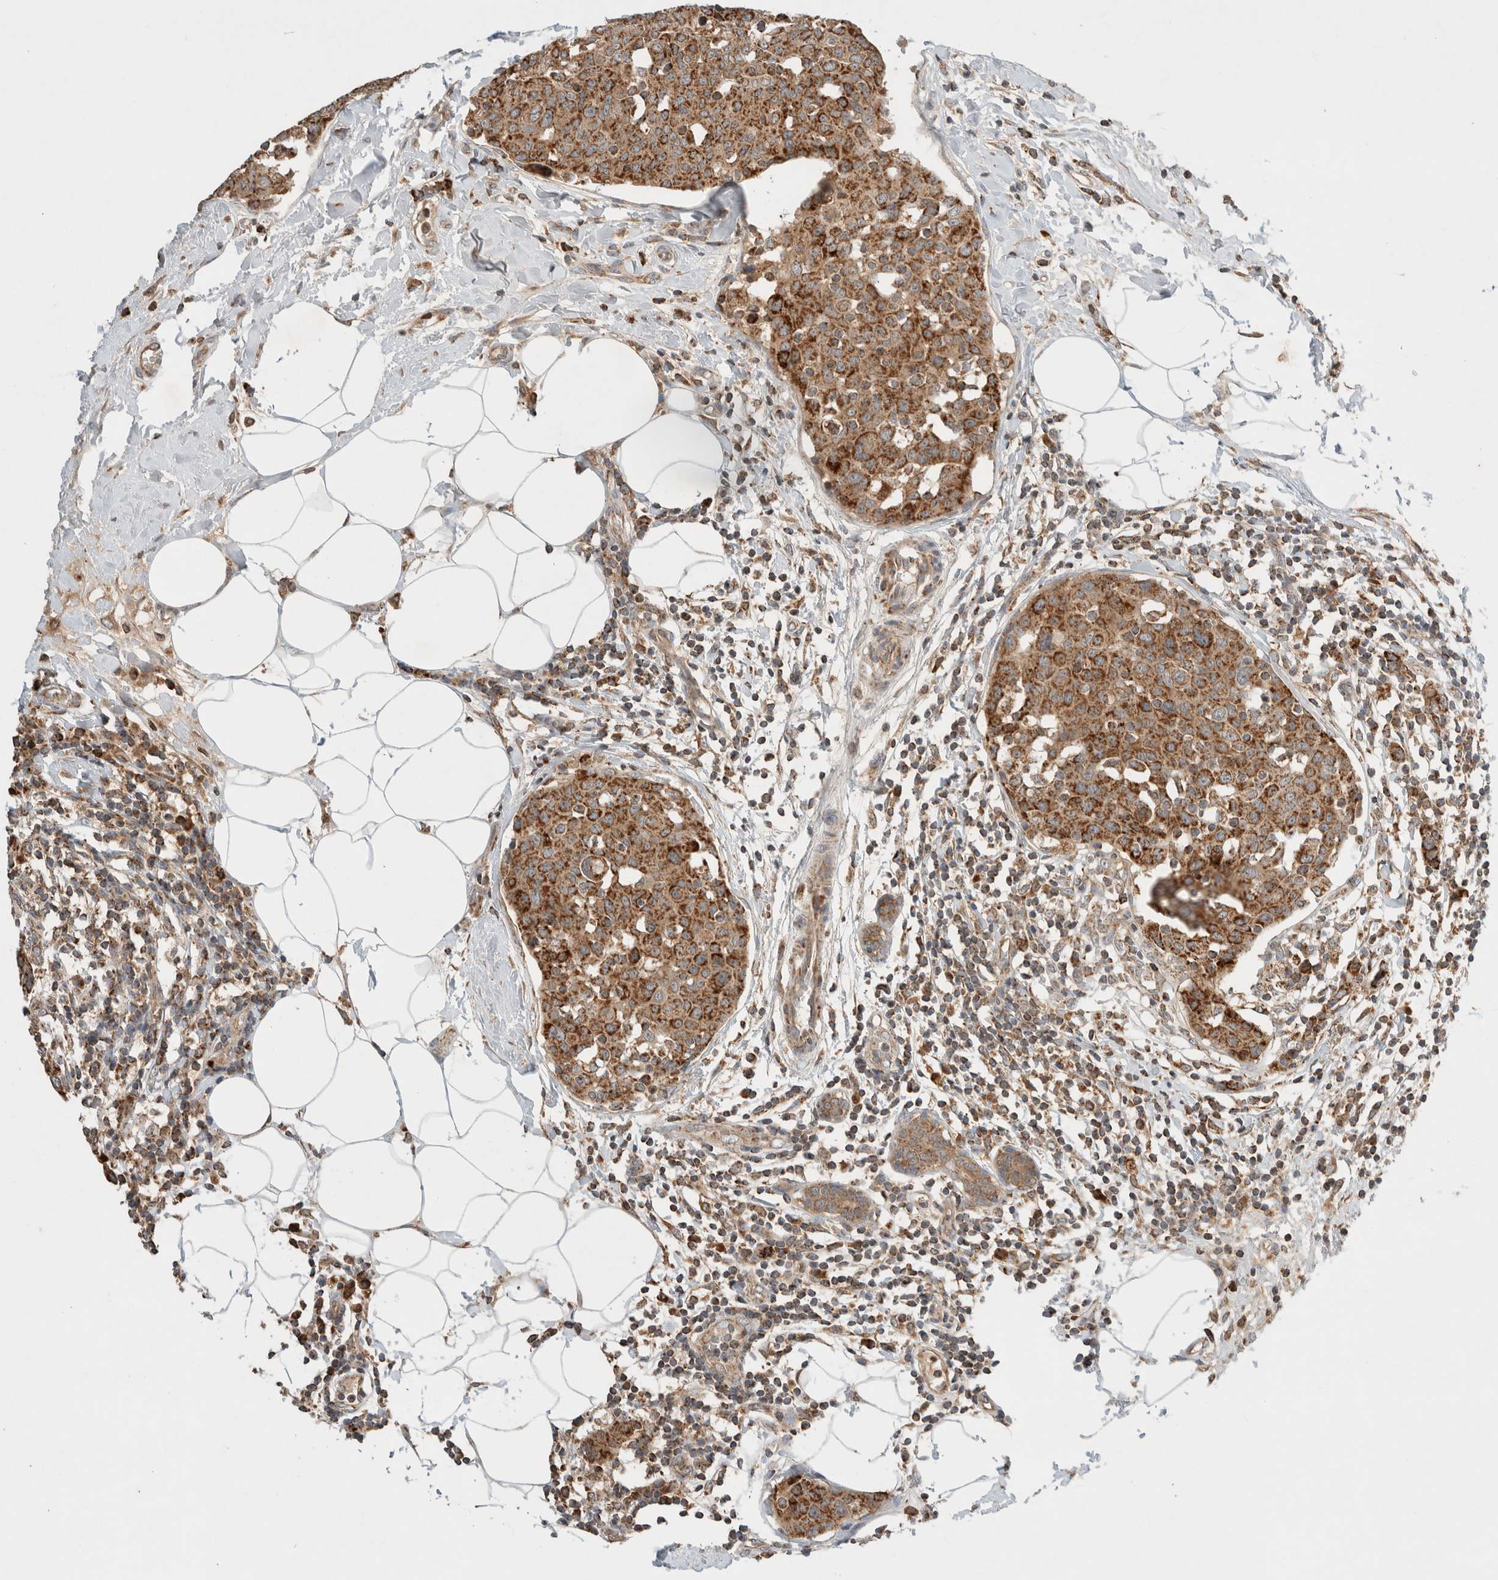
{"staining": {"intensity": "strong", "quantity": ">75%", "location": "cytoplasmic/membranous"}, "tissue": "breast cancer", "cell_type": "Tumor cells", "image_type": "cancer", "snomed": [{"axis": "morphology", "description": "Normal tissue, NOS"}, {"axis": "morphology", "description": "Duct carcinoma"}, {"axis": "topography", "description": "Breast"}], "caption": "DAB (3,3'-diaminobenzidine) immunohistochemical staining of infiltrating ductal carcinoma (breast) exhibits strong cytoplasmic/membranous protein positivity in approximately >75% of tumor cells.", "gene": "AMPD1", "patient": {"sex": "female", "age": 37}}